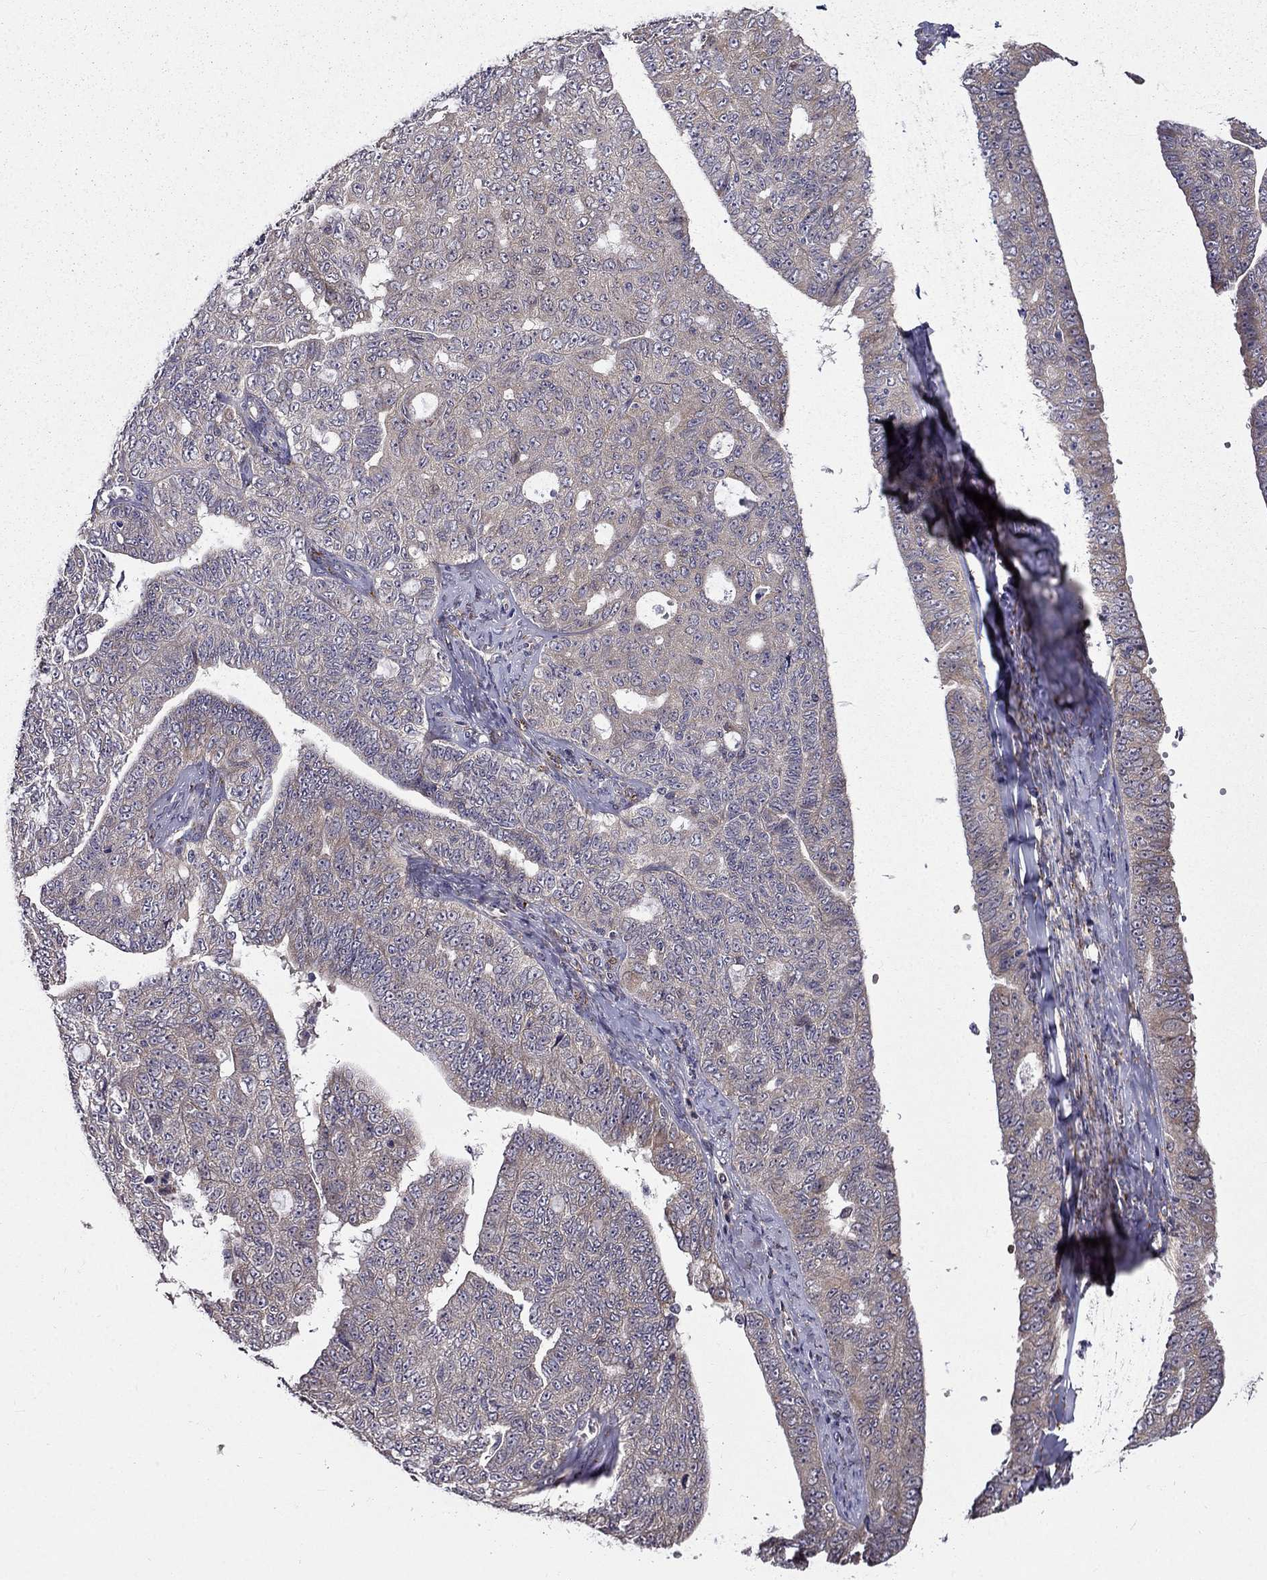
{"staining": {"intensity": "weak", "quantity": "<25%", "location": "cytoplasmic/membranous"}, "tissue": "ovarian cancer", "cell_type": "Tumor cells", "image_type": "cancer", "snomed": [{"axis": "morphology", "description": "Cystadenocarcinoma, serous, NOS"}, {"axis": "topography", "description": "Ovary"}], "caption": "The micrograph demonstrates no staining of tumor cells in ovarian serous cystadenocarcinoma.", "gene": "ARHGEF28", "patient": {"sex": "female", "age": 71}}